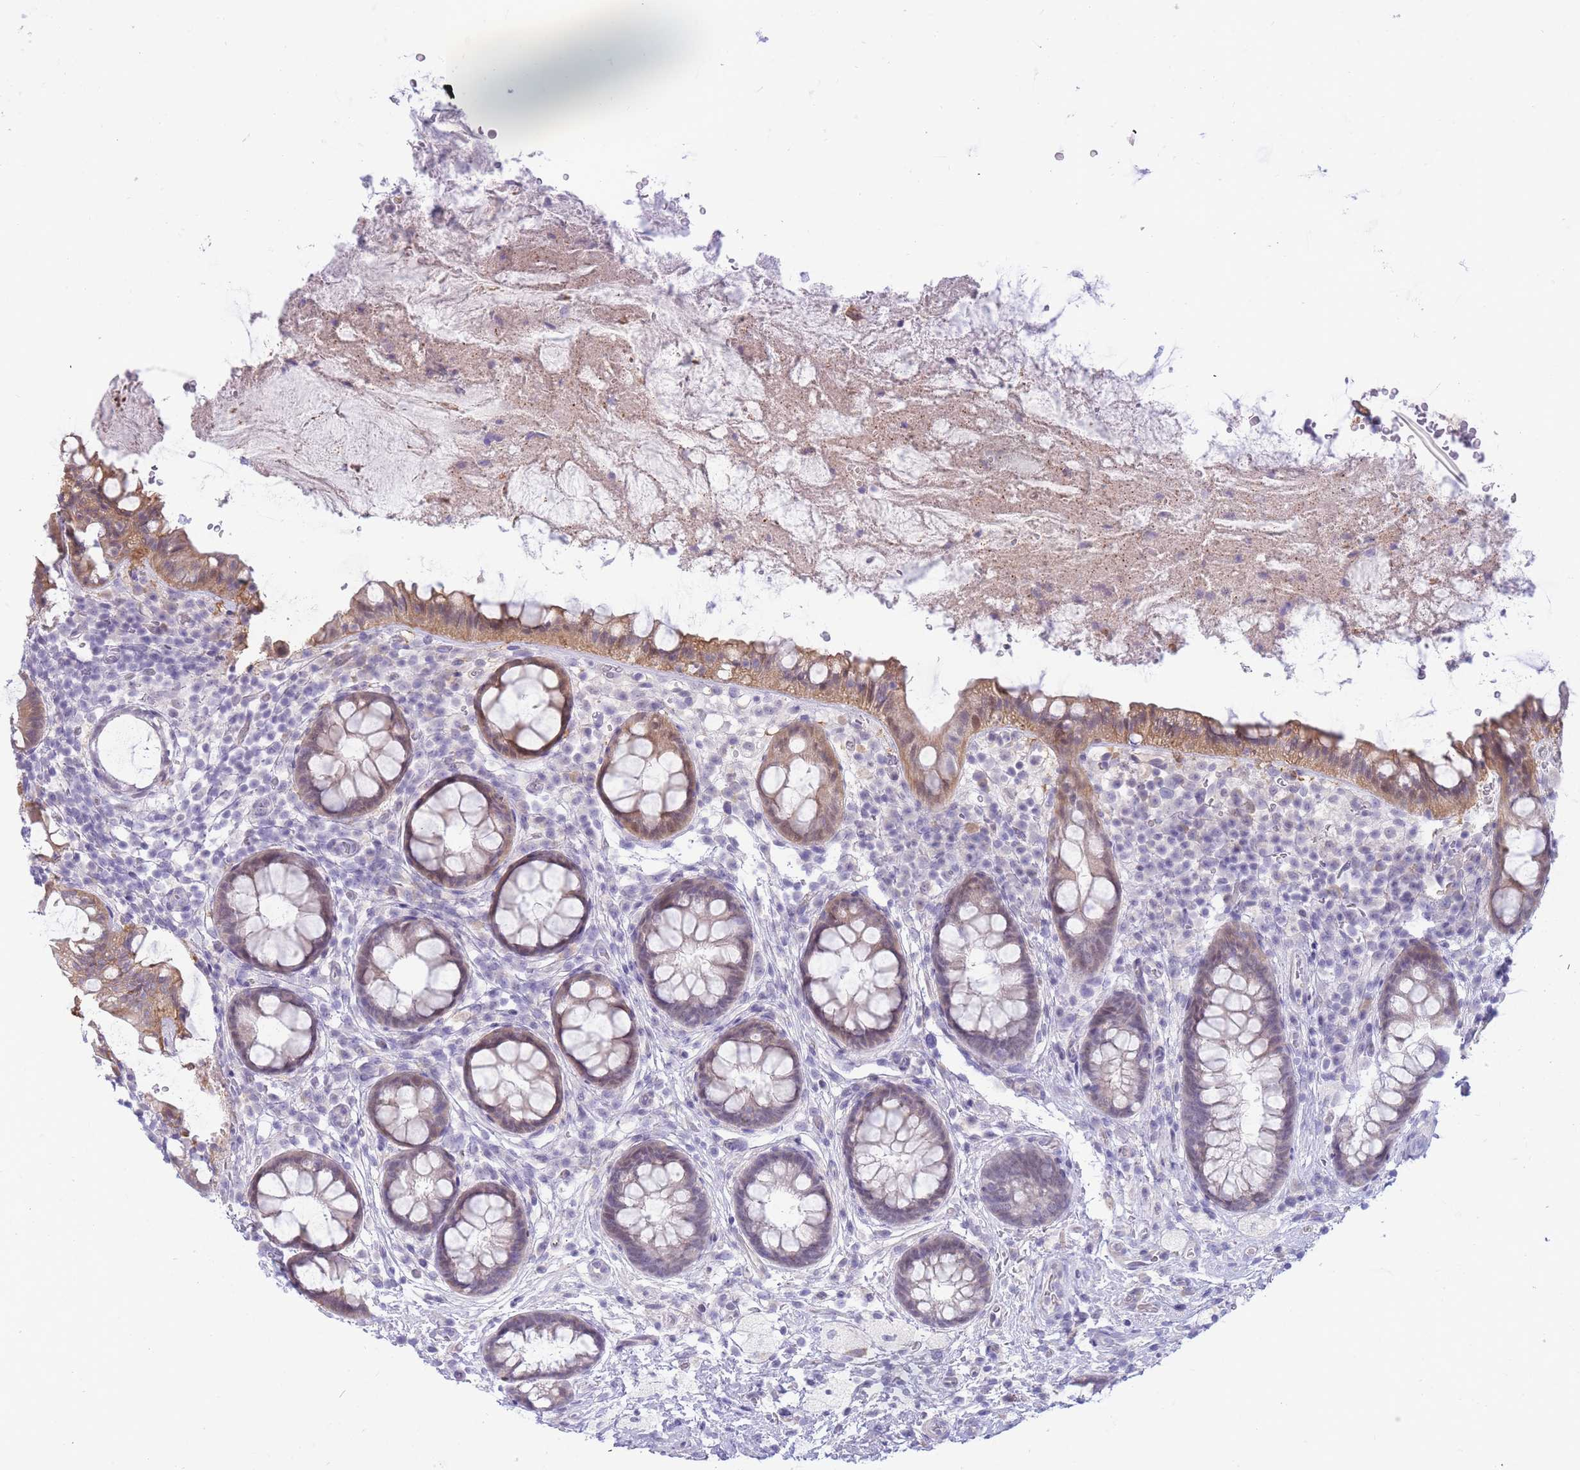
{"staining": {"intensity": "moderate", "quantity": "25%-75%", "location": "cytoplasmic/membranous,nuclear"}, "tissue": "rectum", "cell_type": "Glandular cells", "image_type": "normal", "snomed": [{"axis": "morphology", "description": "Normal tissue, NOS"}, {"axis": "topography", "description": "Rectum"}, {"axis": "topography", "description": "Peripheral nerve tissue"}], "caption": "Immunohistochemical staining of benign rectum demonstrates 25%-75% levels of moderate cytoplasmic/membranous,nuclear protein expression in approximately 25%-75% of glandular cells. Using DAB (3,3'-diaminobenzidine) (brown) and hematoxylin (blue) stains, captured at high magnification using brightfield microscopy.", "gene": "PRR23A", "patient": {"sex": "female", "age": 69}}